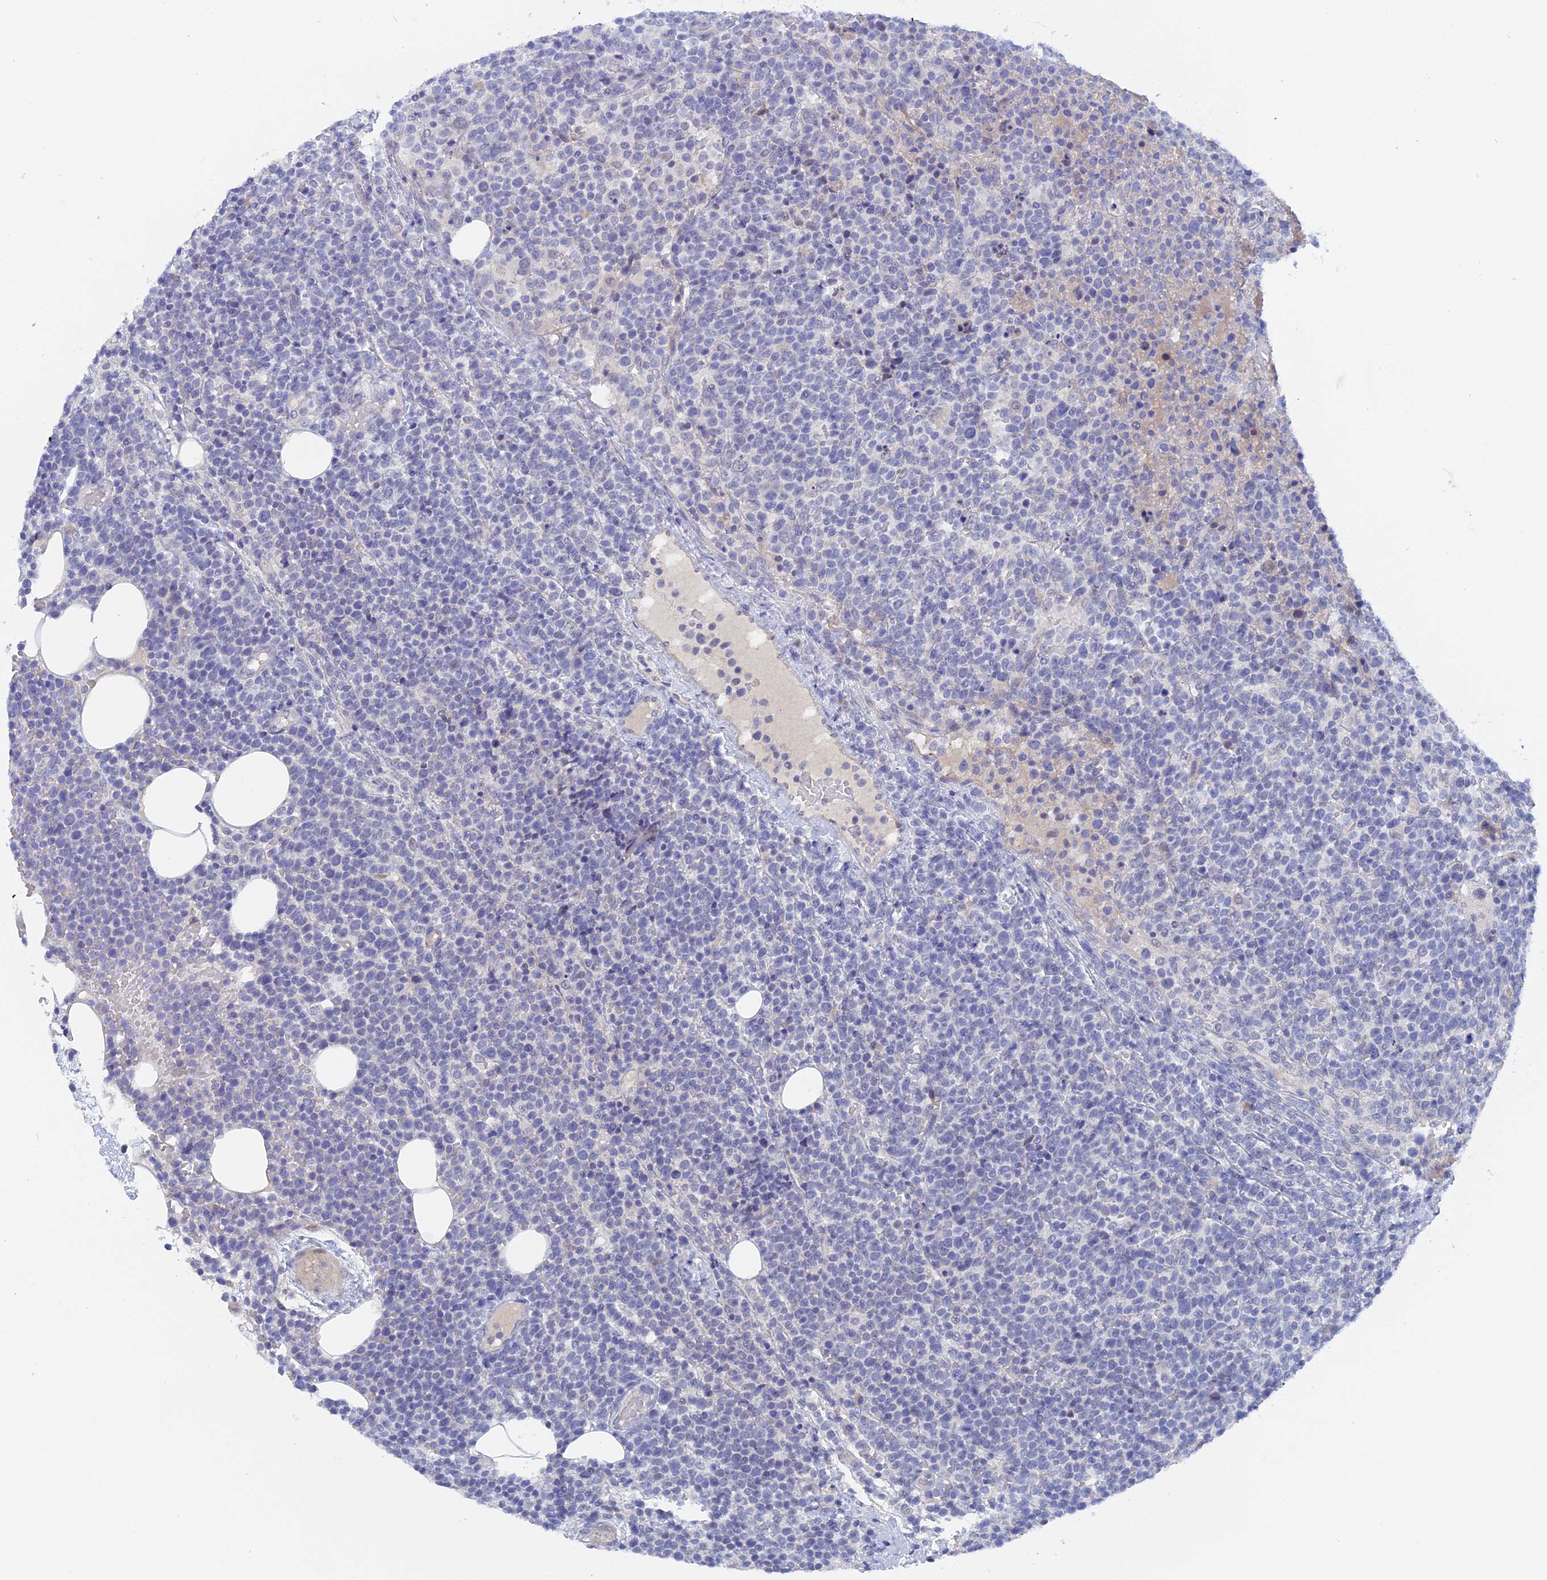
{"staining": {"intensity": "negative", "quantity": "none", "location": "none"}, "tissue": "lymphoma", "cell_type": "Tumor cells", "image_type": "cancer", "snomed": [{"axis": "morphology", "description": "Malignant lymphoma, non-Hodgkin's type, High grade"}, {"axis": "topography", "description": "Lymph node"}], "caption": "High-grade malignant lymphoma, non-Hodgkin's type was stained to show a protein in brown. There is no significant positivity in tumor cells.", "gene": "DACT3", "patient": {"sex": "male", "age": 61}}